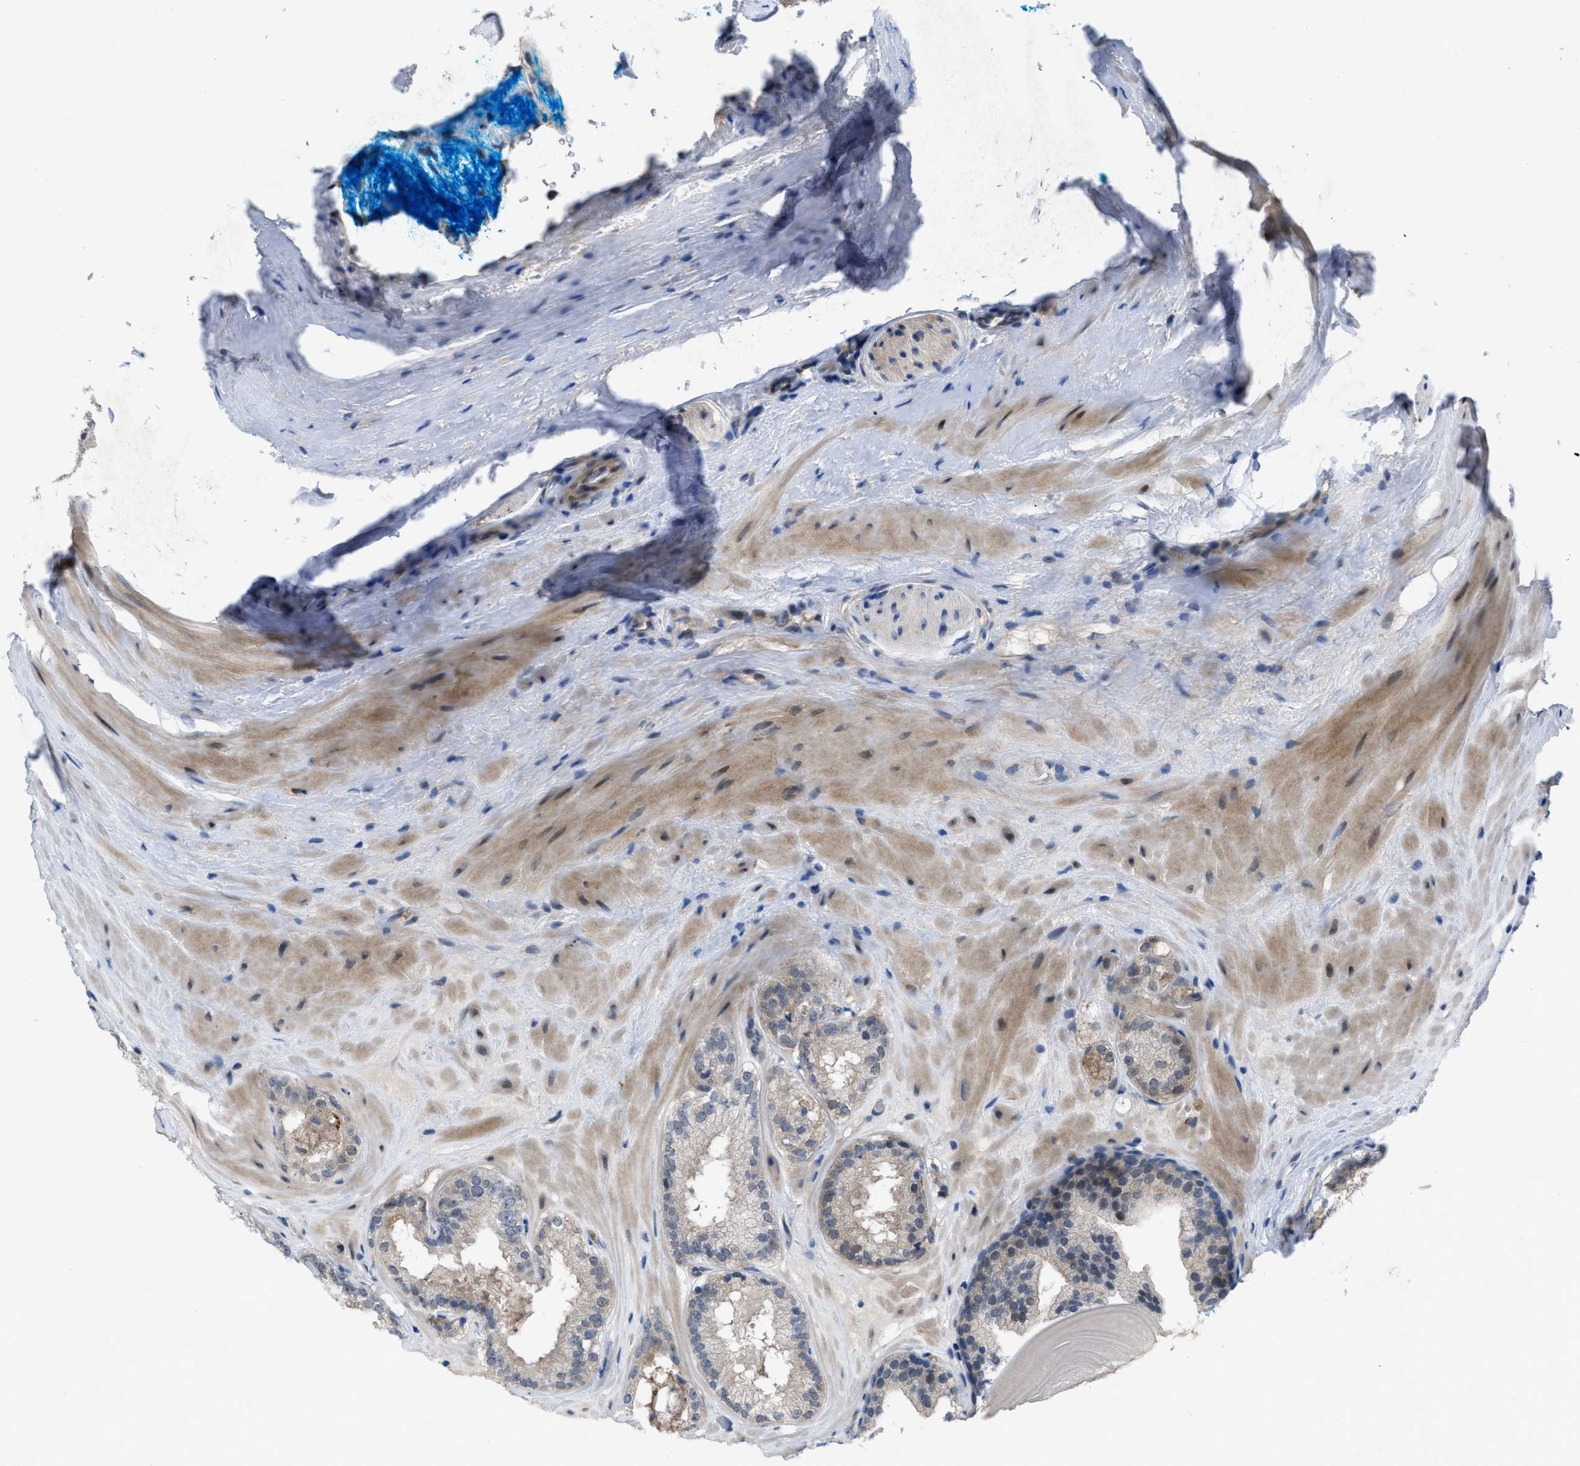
{"staining": {"intensity": "negative", "quantity": "none", "location": "none"}, "tissue": "prostate cancer", "cell_type": "Tumor cells", "image_type": "cancer", "snomed": [{"axis": "morphology", "description": "Adenocarcinoma, High grade"}, {"axis": "topography", "description": "Prostate"}], "caption": "DAB immunohistochemical staining of adenocarcinoma (high-grade) (prostate) shows no significant expression in tumor cells.", "gene": "IL17RE", "patient": {"sex": "male", "age": 65}}